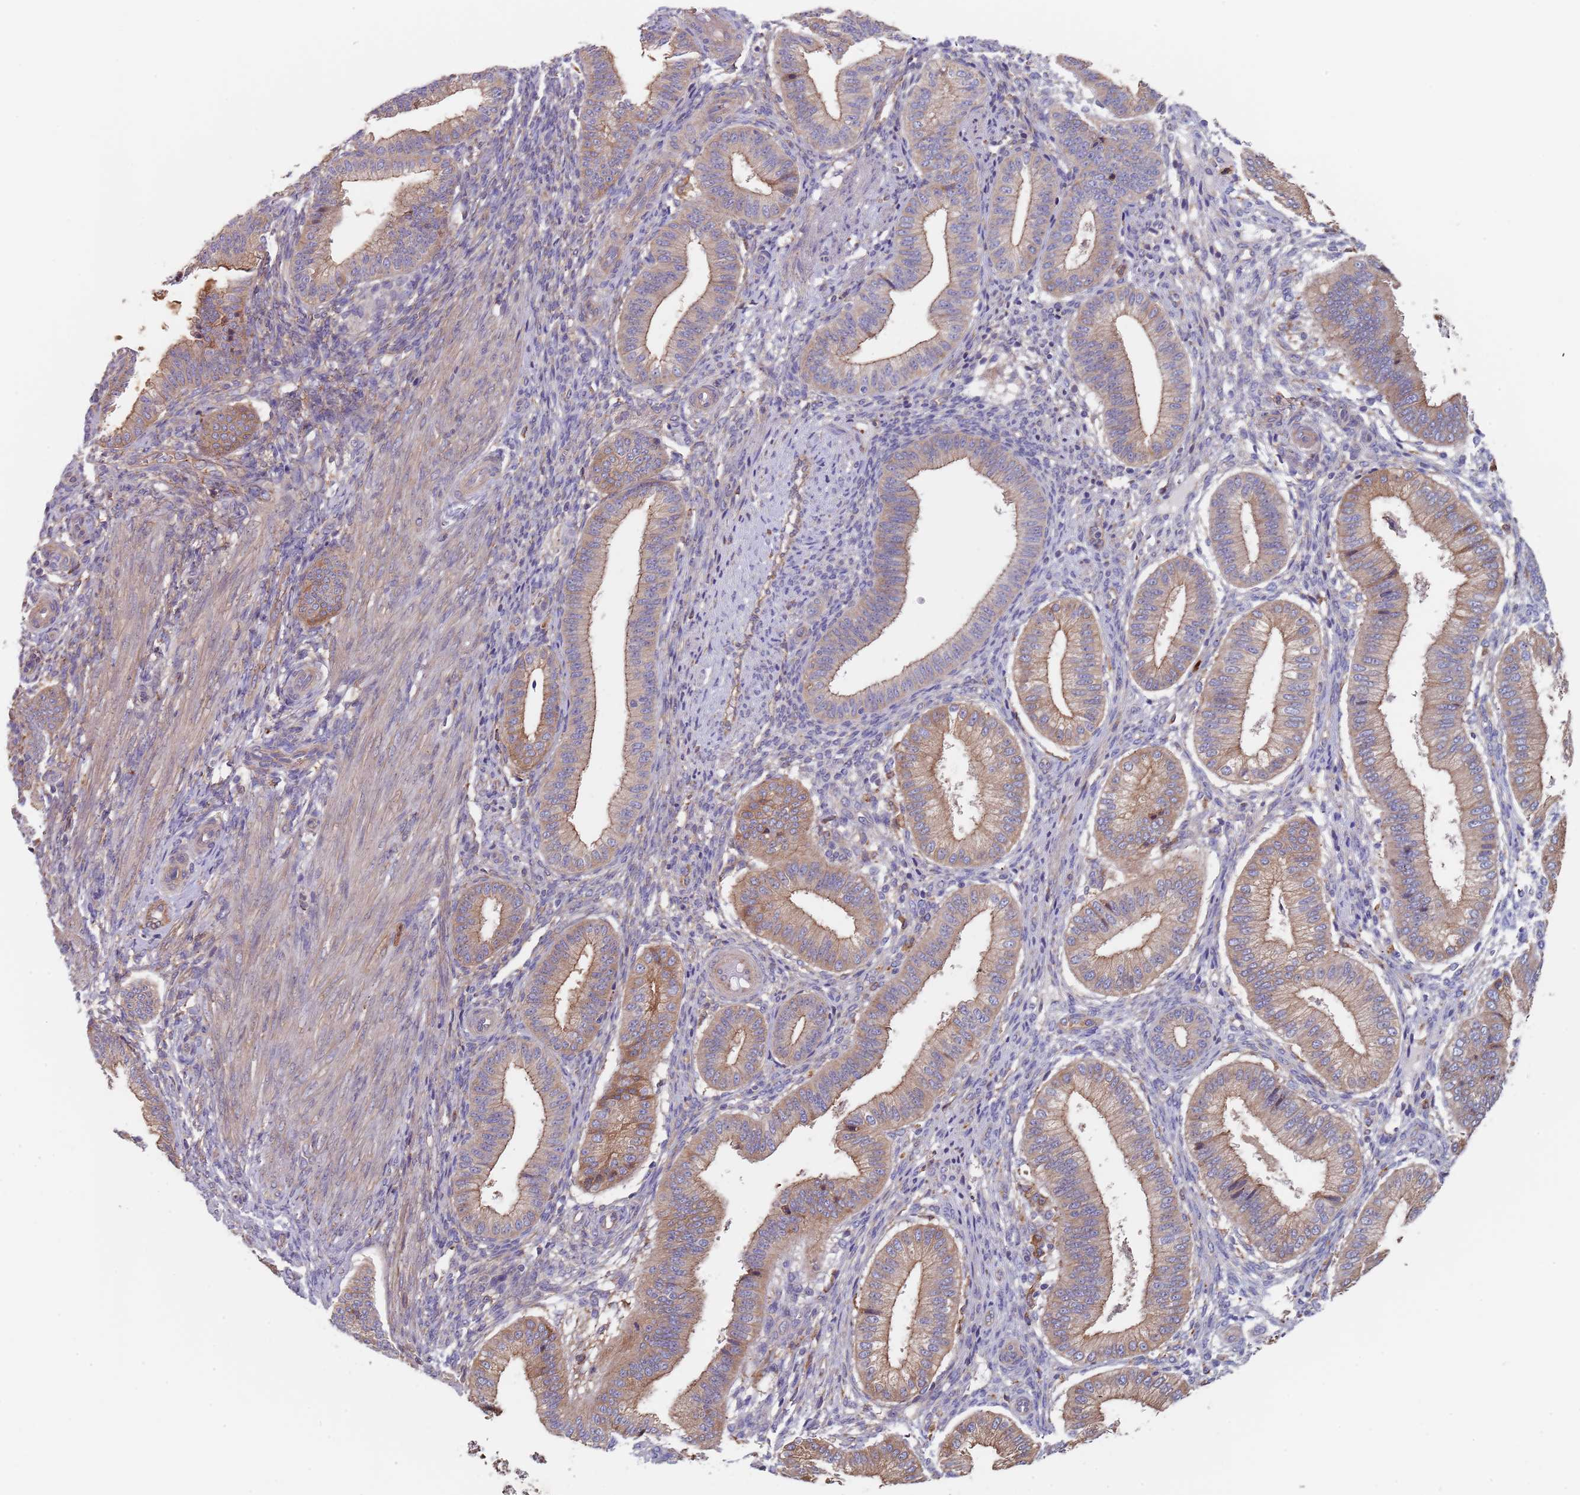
{"staining": {"intensity": "negative", "quantity": "none", "location": "none"}, "tissue": "endometrium", "cell_type": "Cells in endometrial stroma", "image_type": "normal", "snomed": [{"axis": "morphology", "description": "Normal tissue, NOS"}, {"axis": "topography", "description": "Endometrium"}], "caption": "Immunohistochemical staining of unremarkable endometrium shows no significant staining in cells in endometrial stroma. Brightfield microscopy of immunohistochemistry stained with DAB (3,3'-diaminobenzidine) (brown) and hematoxylin (blue), captured at high magnification.", "gene": "DCUN1D3", "patient": {"sex": "female", "age": 39}}